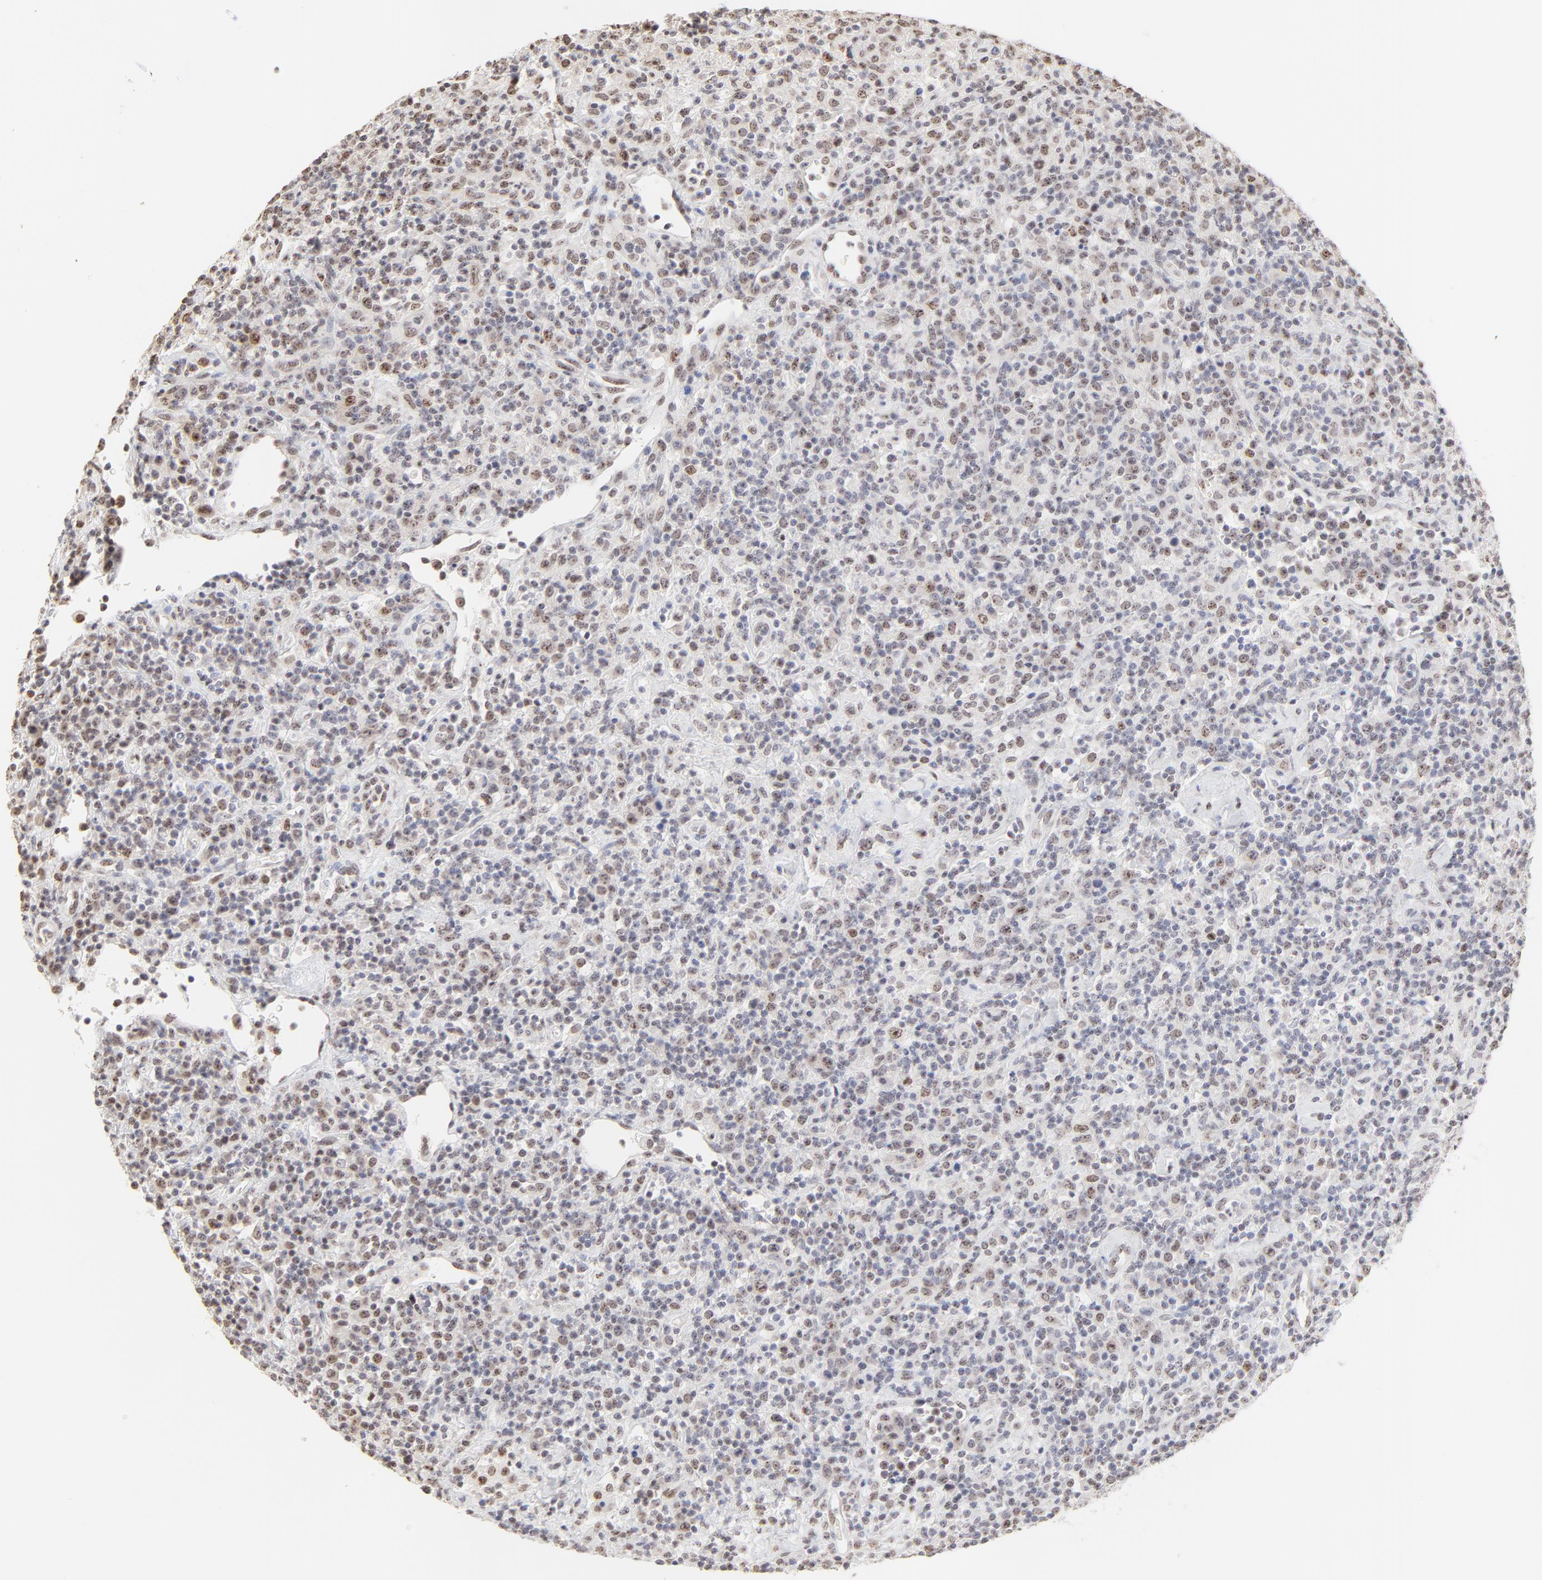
{"staining": {"intensity": "weak", "quantity": "<25%", "location": "nuclear"}, "tissue": "lymphoma", "cell_type": "Tumor cells", "image_type": "cancer", "snomed": [{"axis": "morphology", "description": "Hodgkin's disease, NOS"}, {"axis": "topography", "description": "Lymph node"}], "caption": "Immunohistochemistry (IHC) micrograph of neoplastic tissue: human lymphoma stained with DAB demonstrates no significant protein expression in tumor cells.", "gene": "NFIL3", "patient": {"sex": "male", "age": 65}}